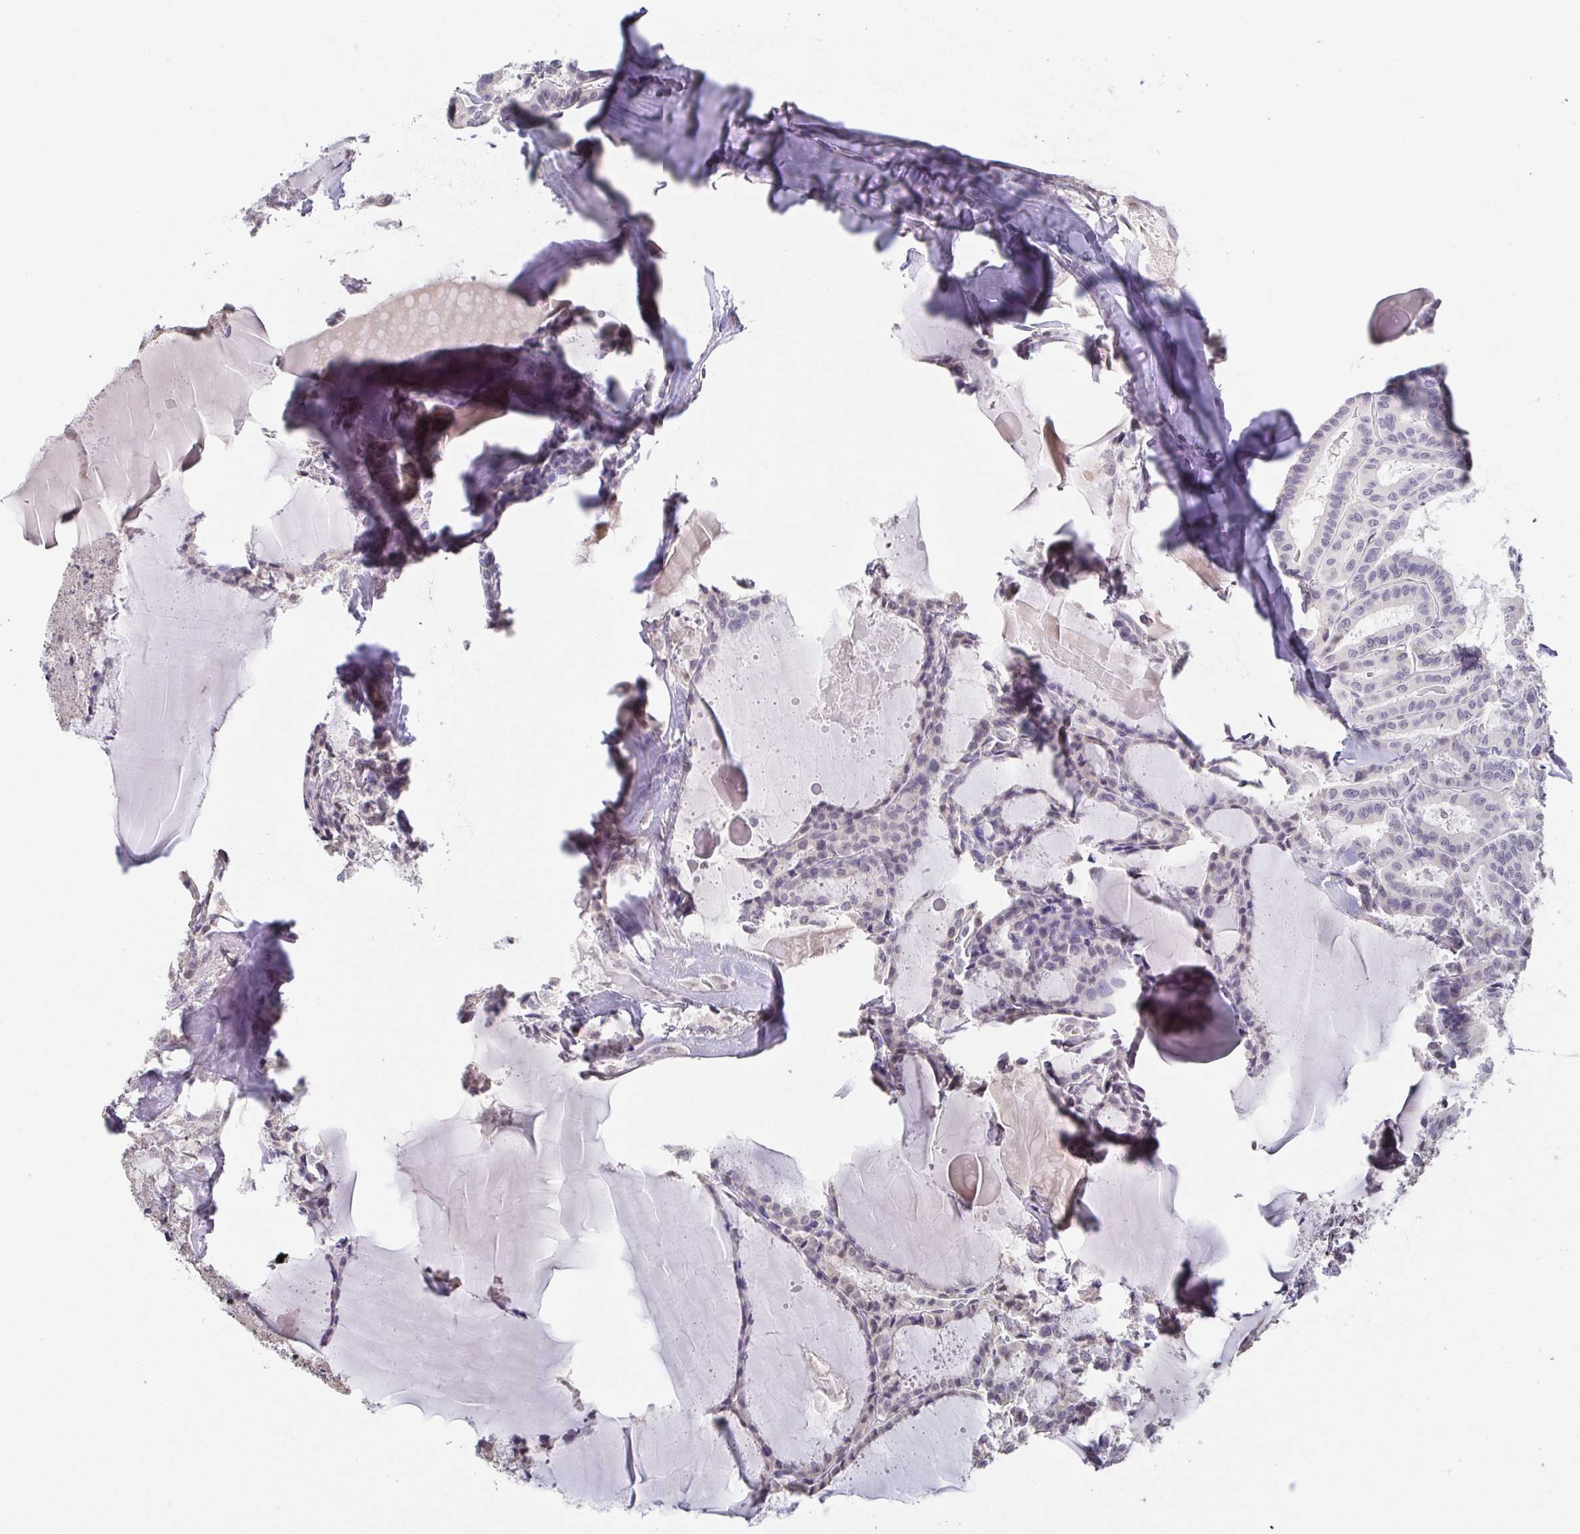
{"staining": {"intensity": "negative", "quantity": "none", "location": "none"}, "tissue": "thyroid cancer", "cell_type": "Tumor cells", "image_type": "cancer", "snomed": [{"axis": "morphology", "description": "Papillary adenocarcinoma, NOS"}, {"axis": "topography", "description": "Thyroid gland"}], "caption": "IHC photomicrograph of thyroid cancer (papillary adenocarcinoma) stained for a protein (brown), which demonstrates no expression in tumor cells. (DAB immunohistochemistry visualized using brightfield microscopy, high magnification).", "gene": "NEFH", "patient": {"sex": "male", "age": 87}}